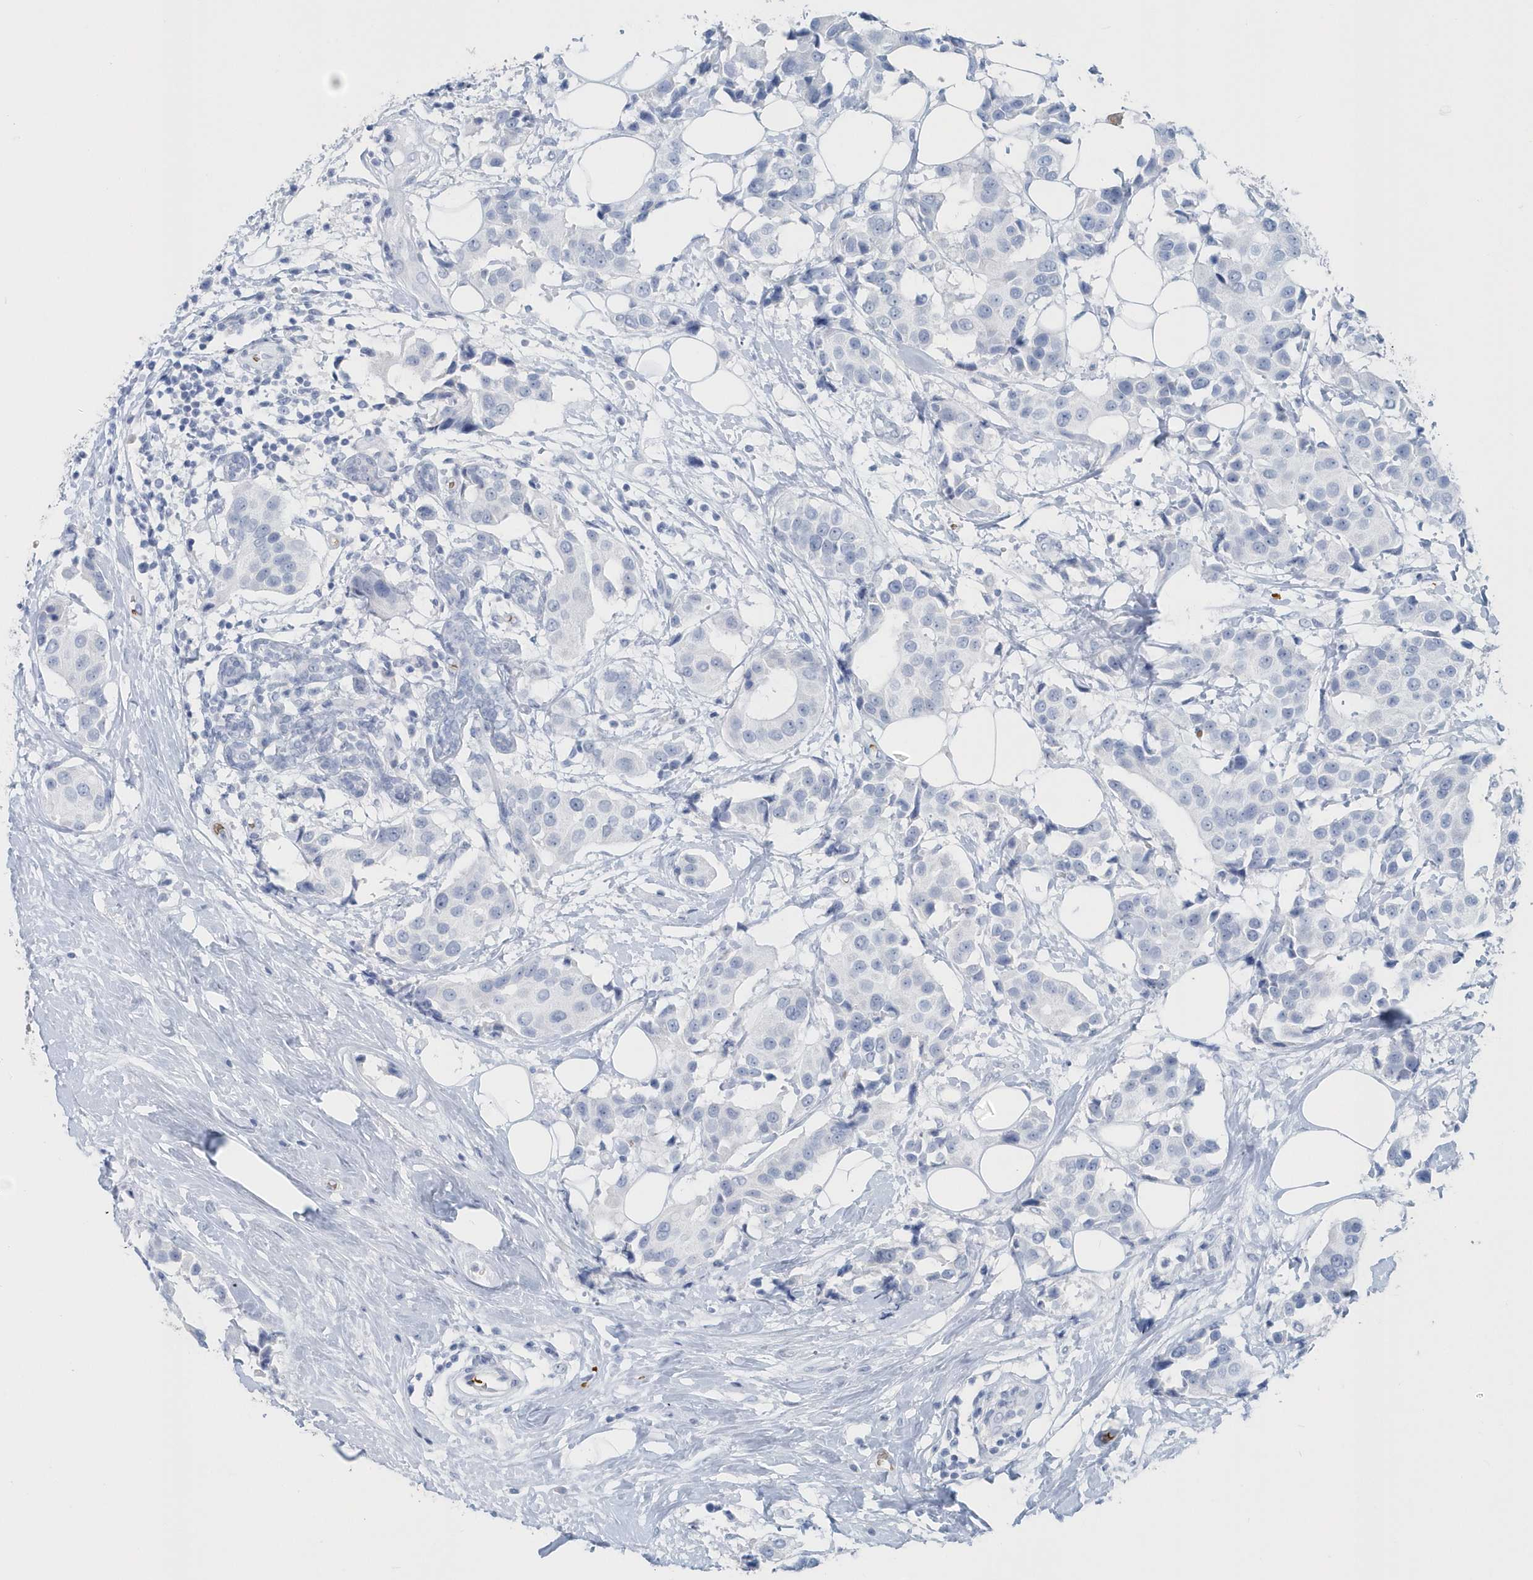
{"staining": {"intensity": "negative", "quantity": "none", "location": "none"}, "tissue": "breast cancer", "cell_type": "Tumor cells", "image_type": "cancer", "snomed": [{"axis": "morphology", "description": "Normal tissue, NOS"}, {"axis": "morphology", "description": "Duct carcinoma"}, {"axis": "topography", "description": "Breast"}], "caption": "Breast cancer (infiltrating ductal carcinoma) was stained to show a protein in brown. There is no significant staining in tumor cells.", "gene": "HBA2", "patient": {"sex": "female", "age": 39}}